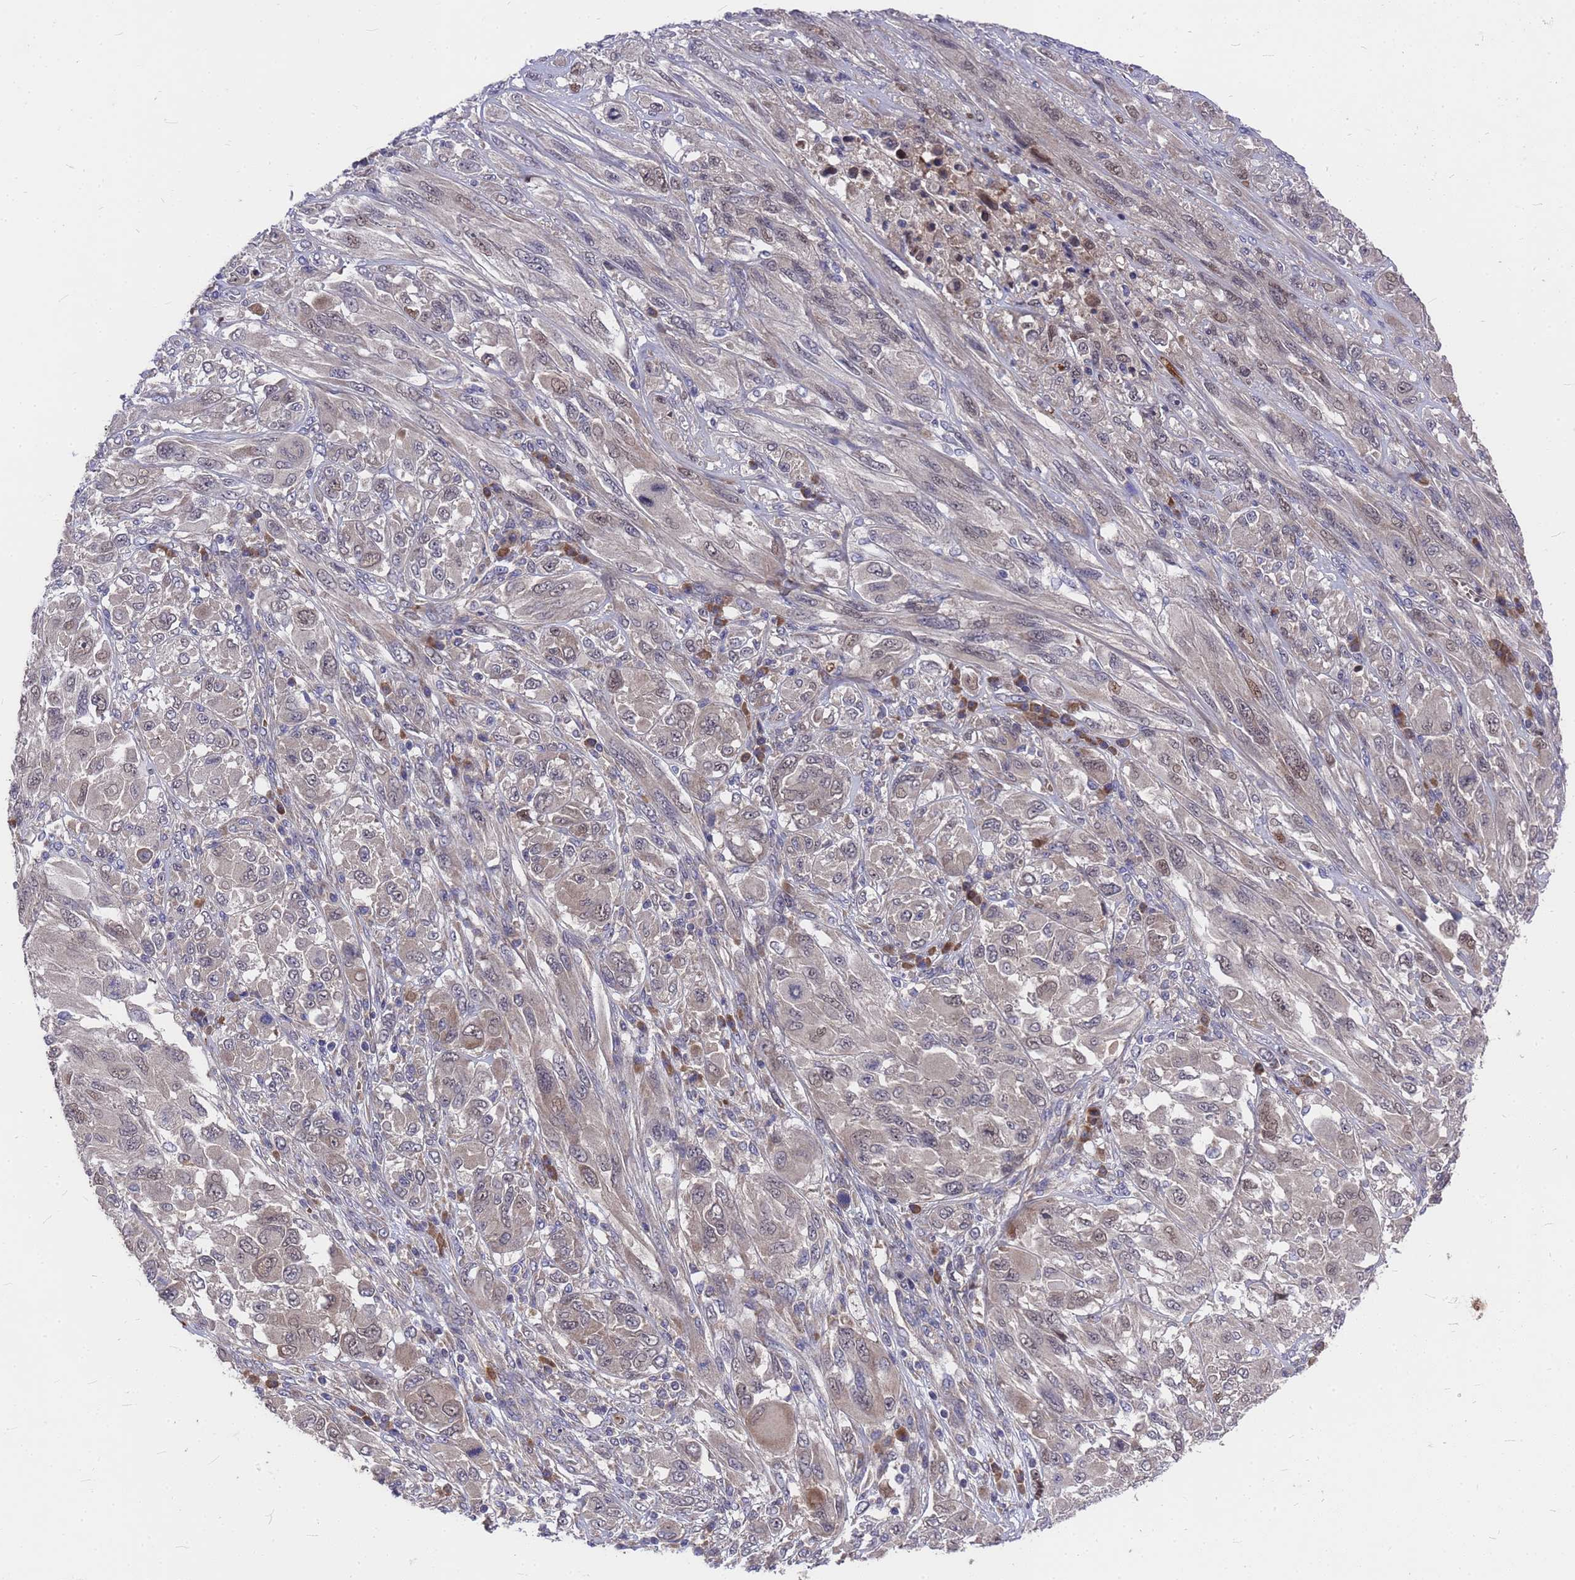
{"staining": {"intensity": "negative", "quantity": "none", "location": "none"}, "tissue": "melanoma", "cell_type": "Tumor cells", "image_type": "cancer", "snomed": [{"axis": "morphology", "description": "Malignant melanoma, NOS"}, {"axis": "topography", "description": "Skin"}], "caption": "High power microscopy micrograph of an immunohistochemistry micrograph of melanoma, revealing no significant expression in tumor cells.", "gene": "ZNF717", "patient": {"sex": "female", "age": 91}}